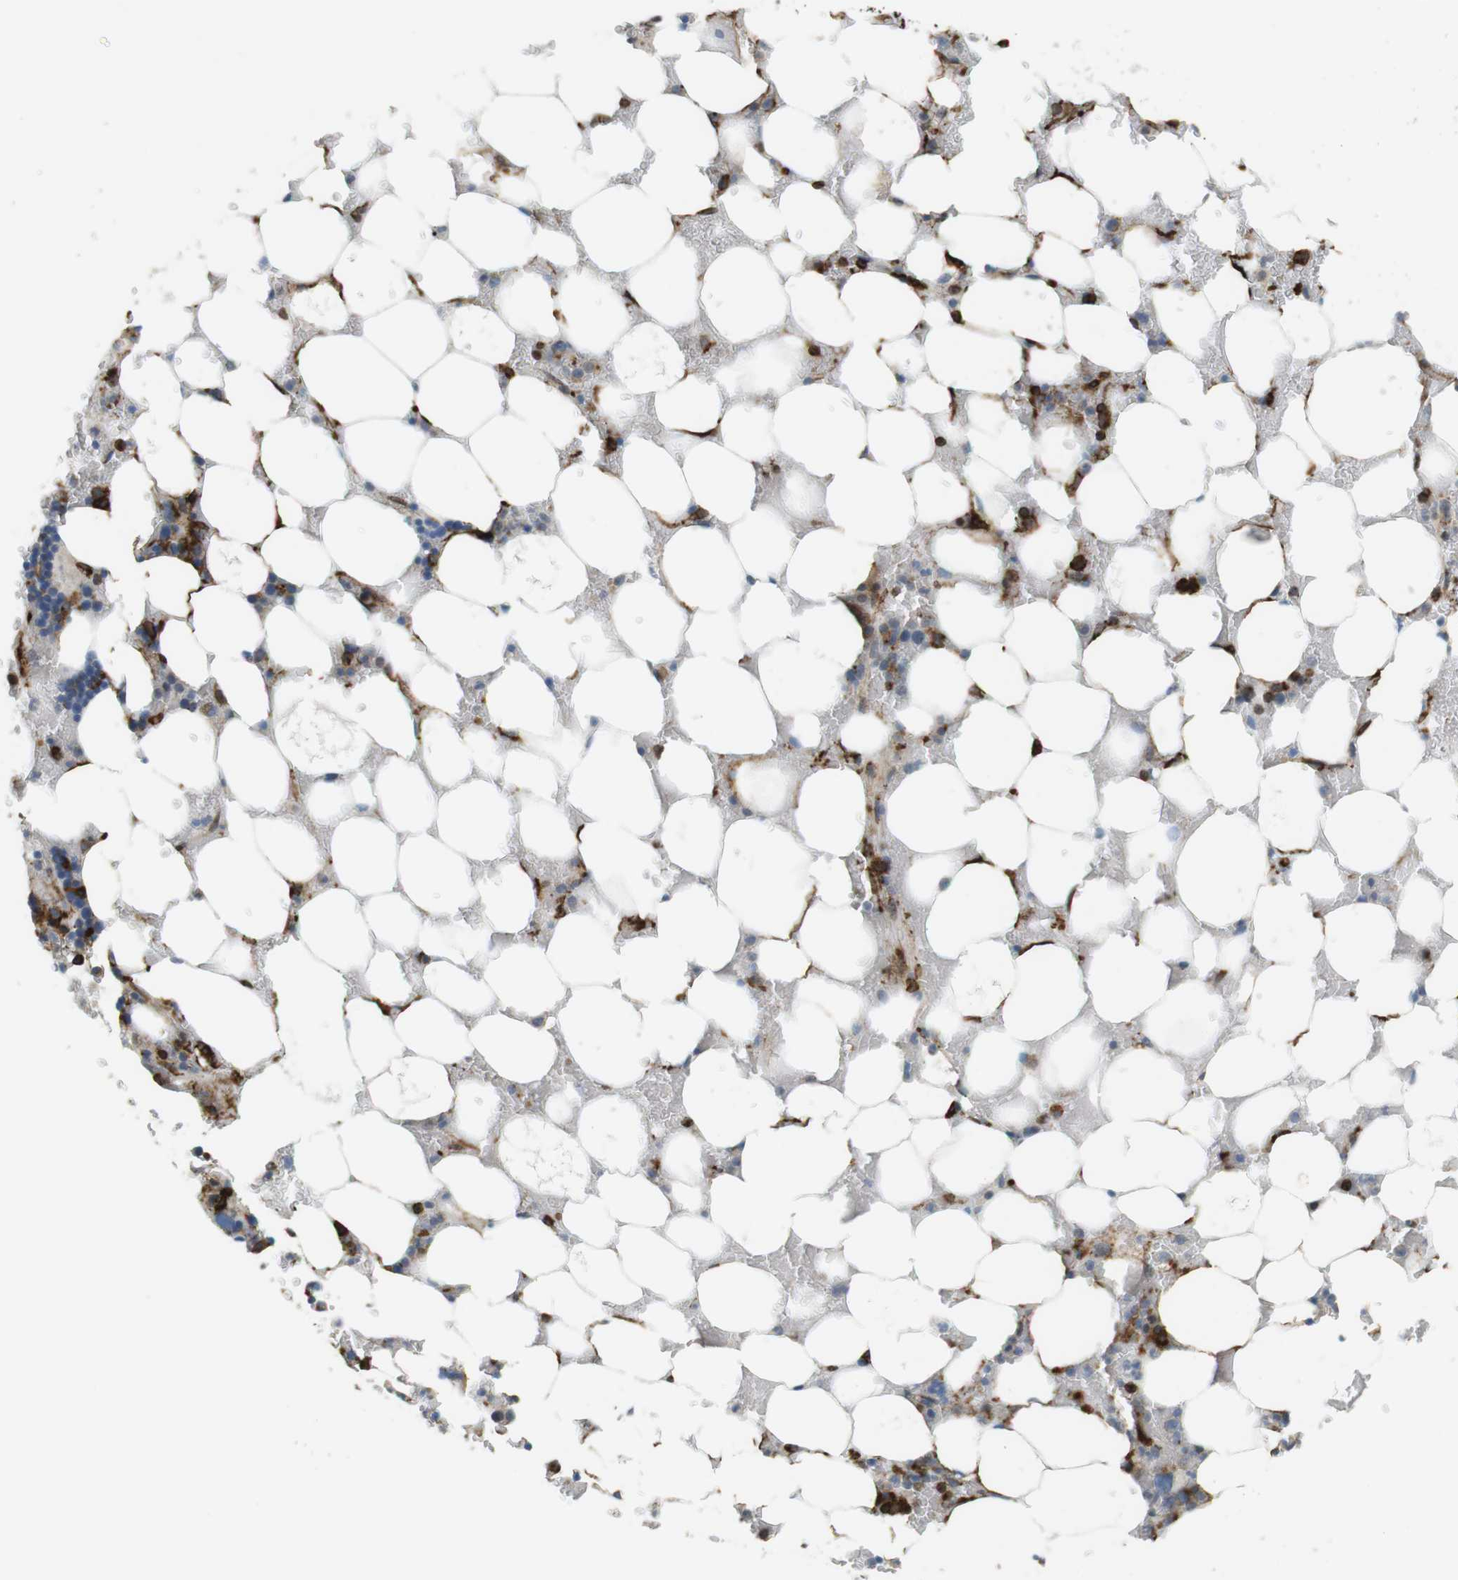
{"staining": {"intensity": "strong", "quantity": "25%-75%", "location": "cytoplasmic/membranous"}, "tissue": "bone marrow", "cell_type": "Hematopoietic cells", "image_type": "normal", "snomed": [{"axis": "morphology", "description": "Normal tissue, NOS"}, {"axis": "topography", "description": "Bone marrow"}], "caption": "A histopathology image of human bone marrow stained for a protein demonstrates strong cytoplasmic/membranous brown staining in hematopoietic cells. (DAB IHC, brown staining for protein, blue staining for nuclei).", "gene": "HLA", "patient": {"sex": "female", "age": 73}}